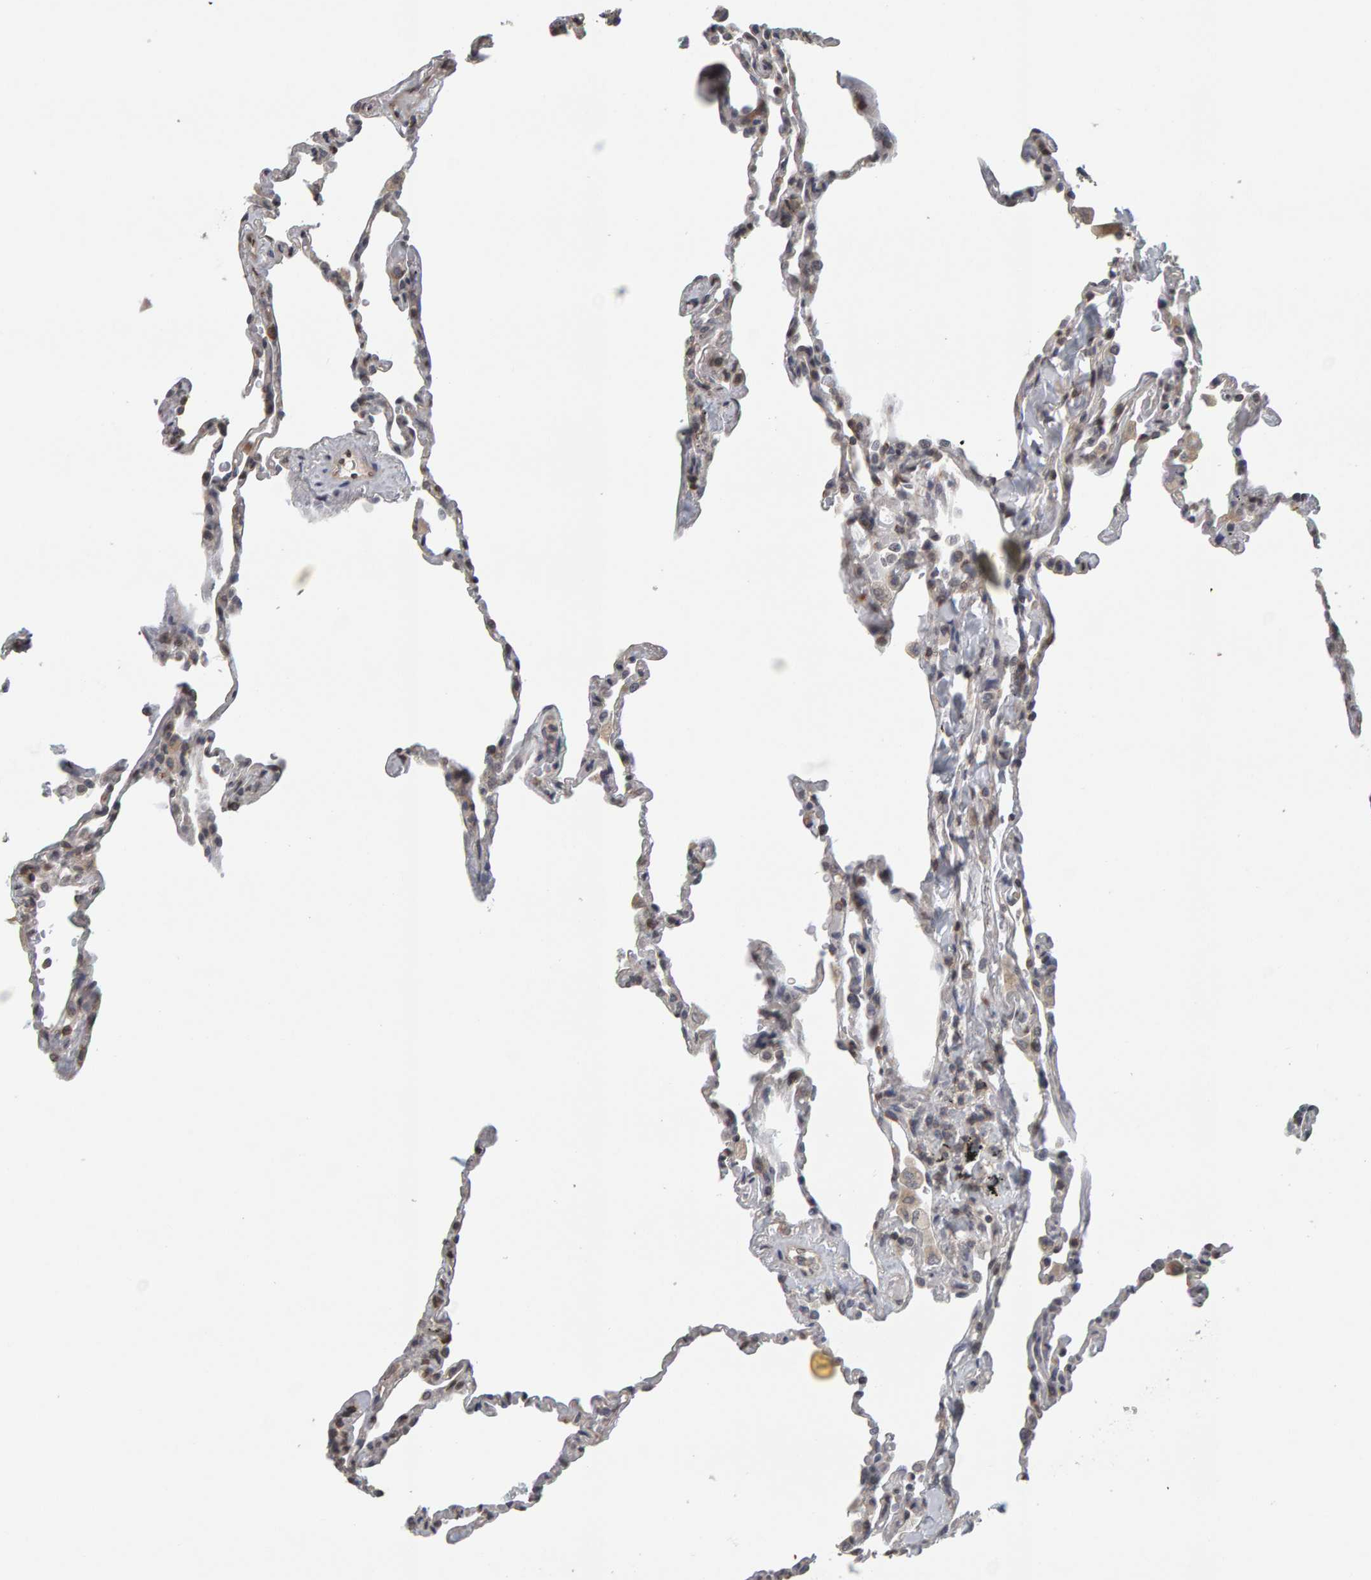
{"staining": {"intensity": "negative", "quantity": "none", "location": "none"}, "tissue": "lung", "cell_type": "Alveolar cells", "image_type": "normal", "snomed": [{"axis": "morphology", "description": "Normal tissue, NOS"}, {"axis": "topography", "description": "Lung"}], "caption": "Protein analysis of benign lung exhibits no significant positivity in alveolar cells.", "gene": "TEFM", "patient": {"sex": "male", "age": 59}}